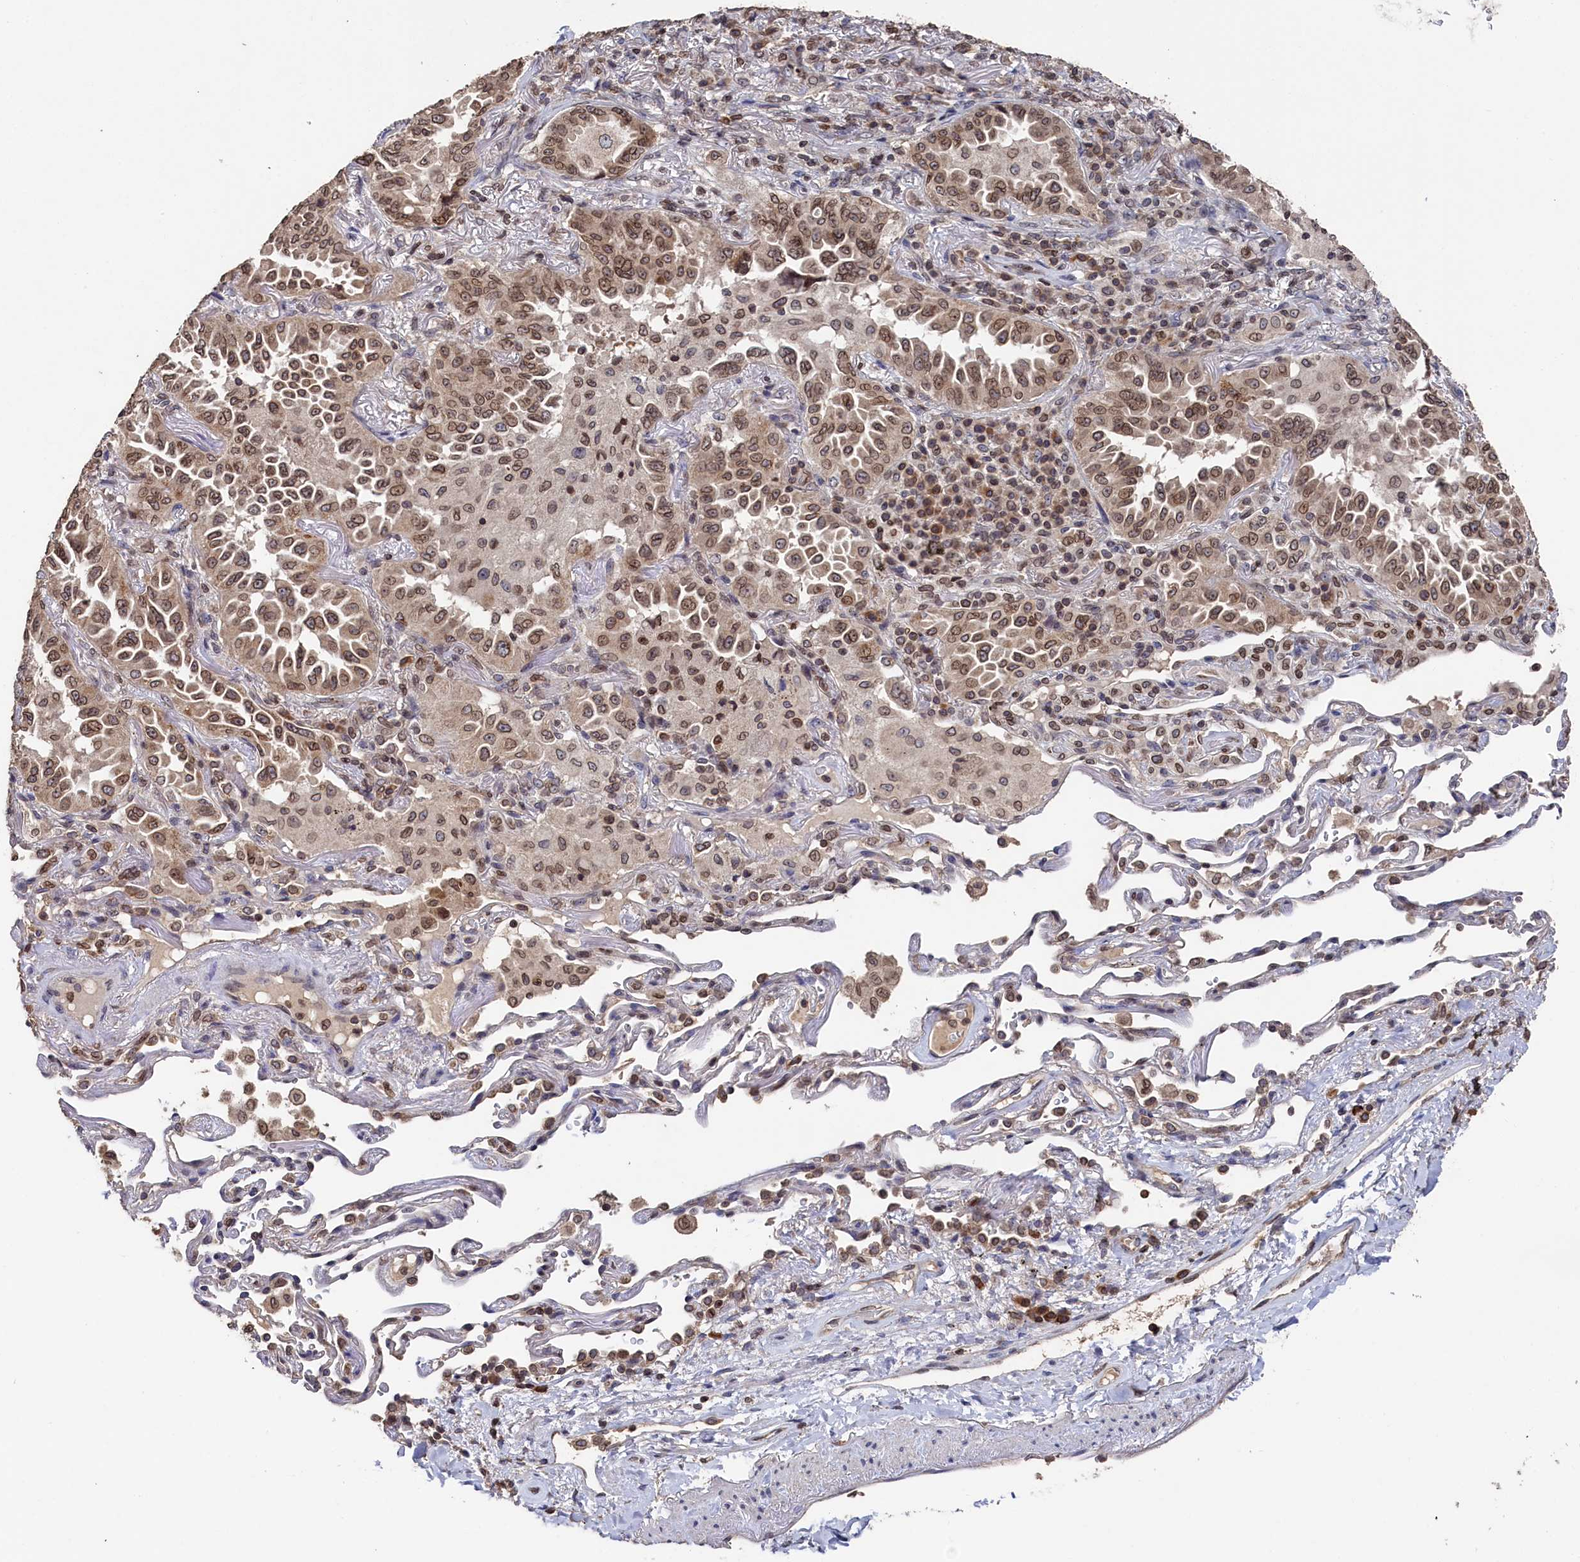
{"staining": {"intensity": "moderate", "quantity": ">75%", "location": "cytoplasmic/membranous,nuclear"}, "tissue": "lung cancer", "cell_type": "Tumor cells", "image_type": "cancer", "snomed": [{"axis": "morphology", "description": "Adenocarcinoma, NOS"}, {"axis": "topography", "description": "Lung"}], "caption": "Immunohistochemical staining of lung cancer displays medium levels of moderate cytoplasmic/membranous and nuclear protein positivity in about >75% of tumor cells.", "gene": "ANKEF1", "patient": {"sex": "female", "age": 69}}